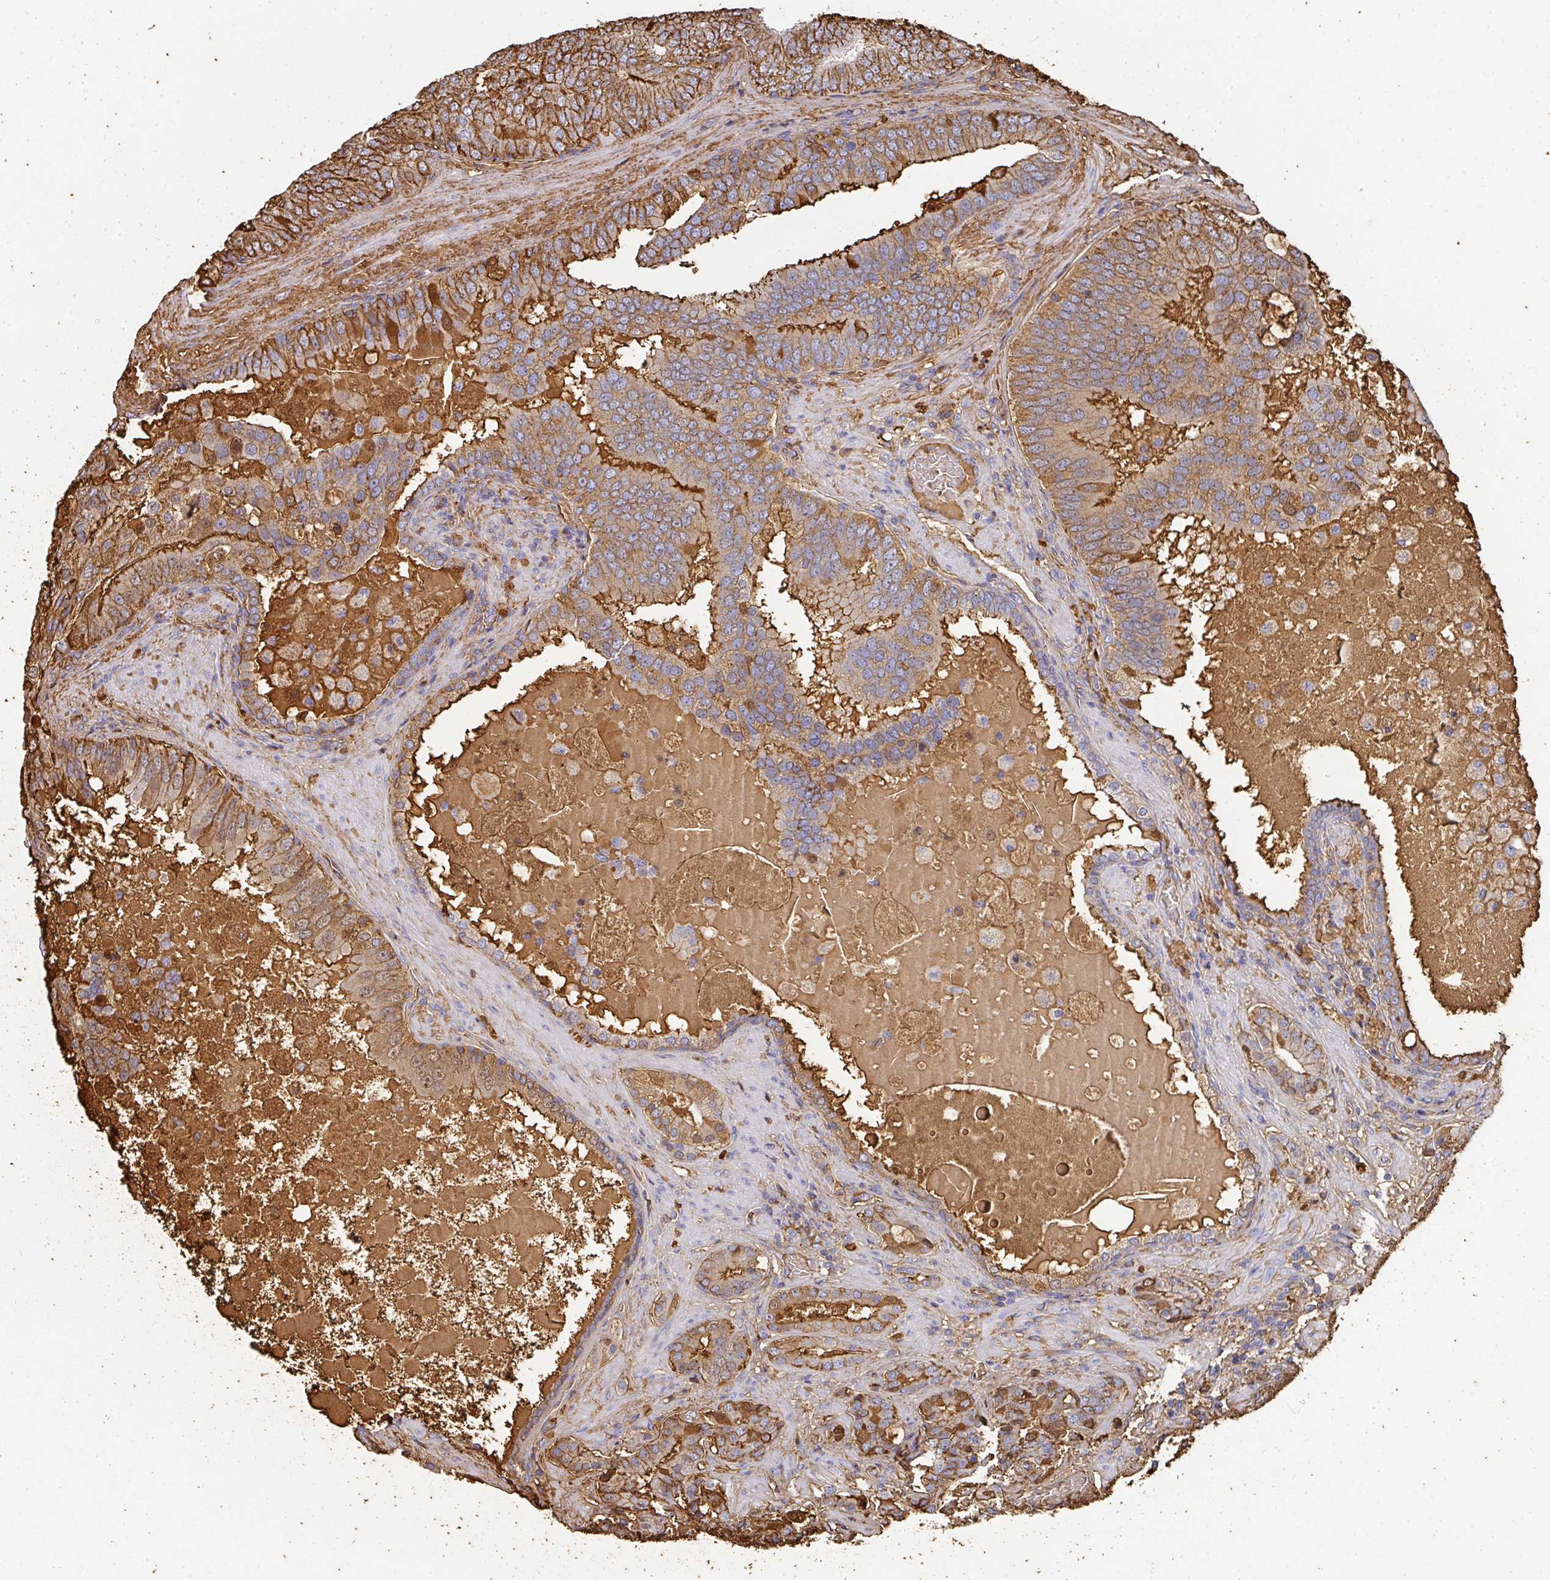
{"staining": {"intensity": "moderate", "quantity": "25%-75%", "location": "cytoplasmic/membranous"}, "tissue": "prostate cancer", "cell_type": "Tumor cells", "image_type": "cancer", "snomed": [{"axis": "morphology", "description": "Adenocarcinoma, High grade"}, {"axis": "topography", "description": "Prostate"}], "caption": "Tumor cells show moderate cytoplasmic/membranous positivity in about 25%-75% of cells in prostate adenocarcinoma (high-grade). (Stains: DAB in brown, nuclei in blue, Microscopy: brightfield microscopy at high magnification).", "gene": "ALB", "patient": {"sex": "male", "age": 55}}